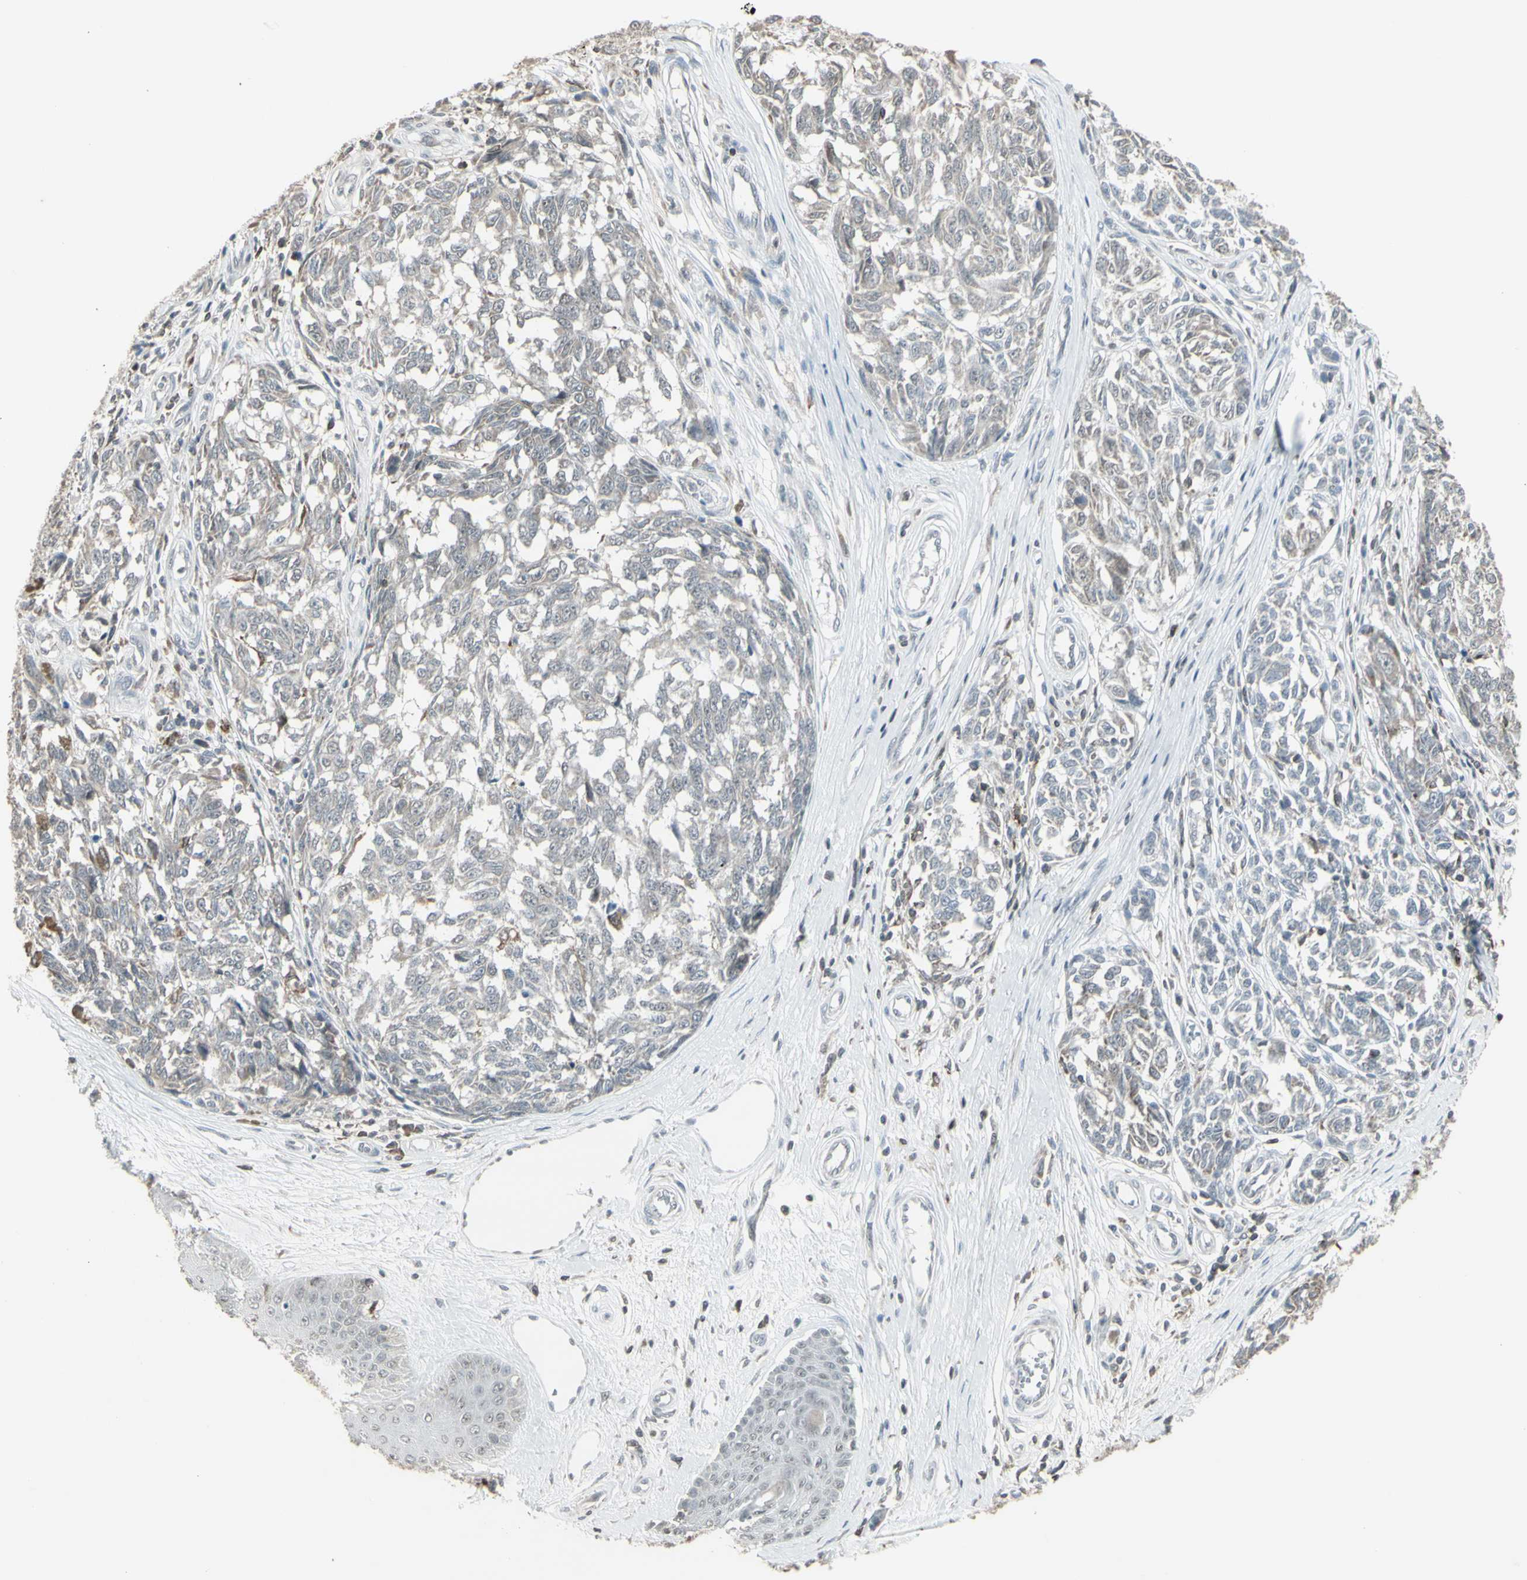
{"staining": {"intensity": "negative", "quantity": "none", "location": "none"}, "tissue": "melanoma", "cell_type": "Tumor cells", "image_type": "cancer", "snomed": [{"axis": "morphology", "description": "Malignant melanoma, NOS"}, {"axis": "topography", "description": "Skin"}], "caption": "The micrograph shows no significant staining in tumor cells of malignant melanoma. (DAB IHC with hematoxylin counter stain).", "gene": "SAMSN1", "patient": {"sex": "female", "age": 64}}